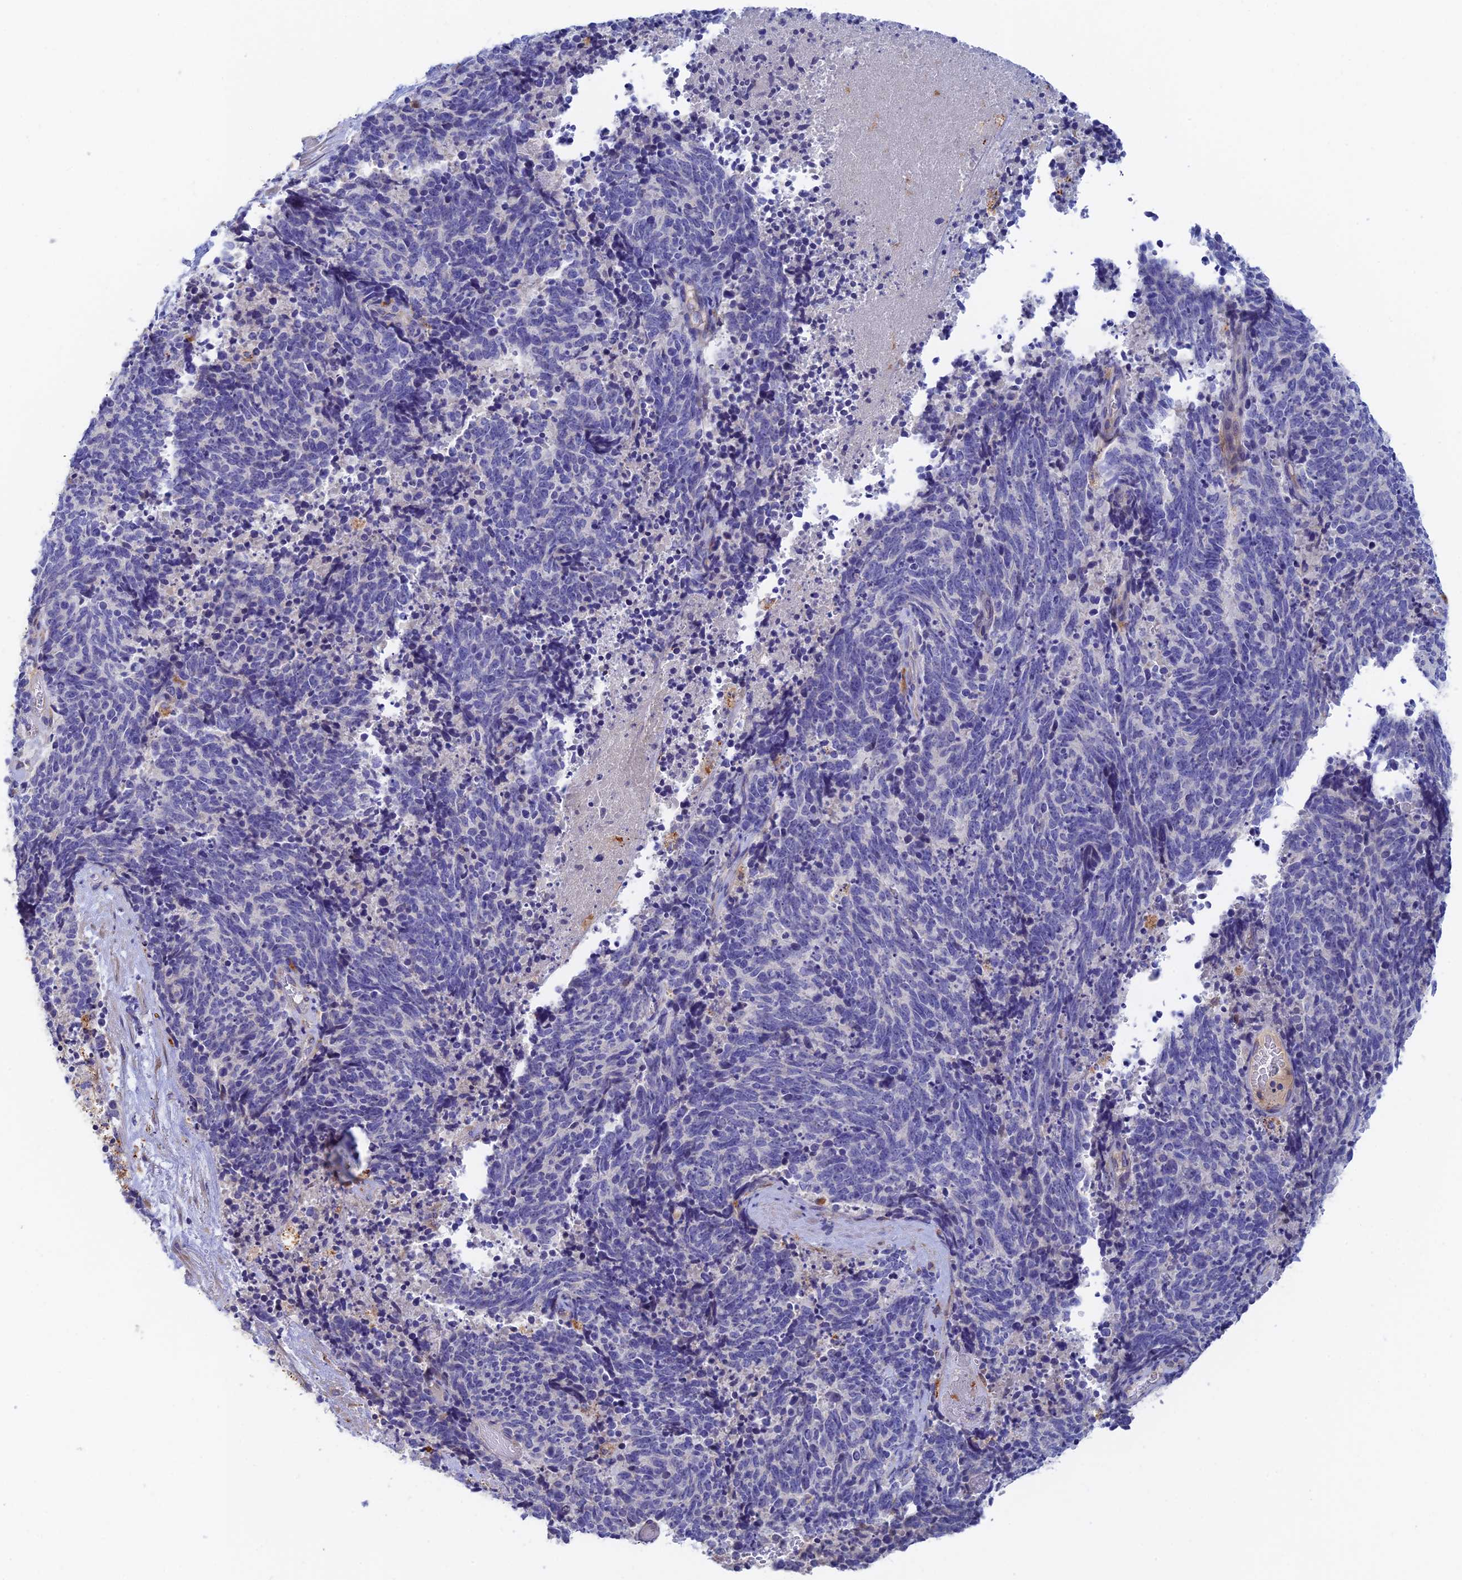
{"staining": {"intensity": "negative", "quantity": "none", "location": "none"}, "tissue": "cervical cancer", "cell_type": "Tumor cells", "image_type": "cancer", "snomed": [{"axis": "morphology", "description": "Squamous cell carcinoma, NOS"}, {"axis": "topography", "description": "Cervix"}], "caption": "Cervical cancer (squamous cell carcinoma) was stained to show a protein in brown. There is no significant positivity in tumor cells. (Immunohistochemistry, brightfield microscopy, high magnification).", "gene": "RPGRIP1L", "patient": {"sex": "female", "age": 29}}